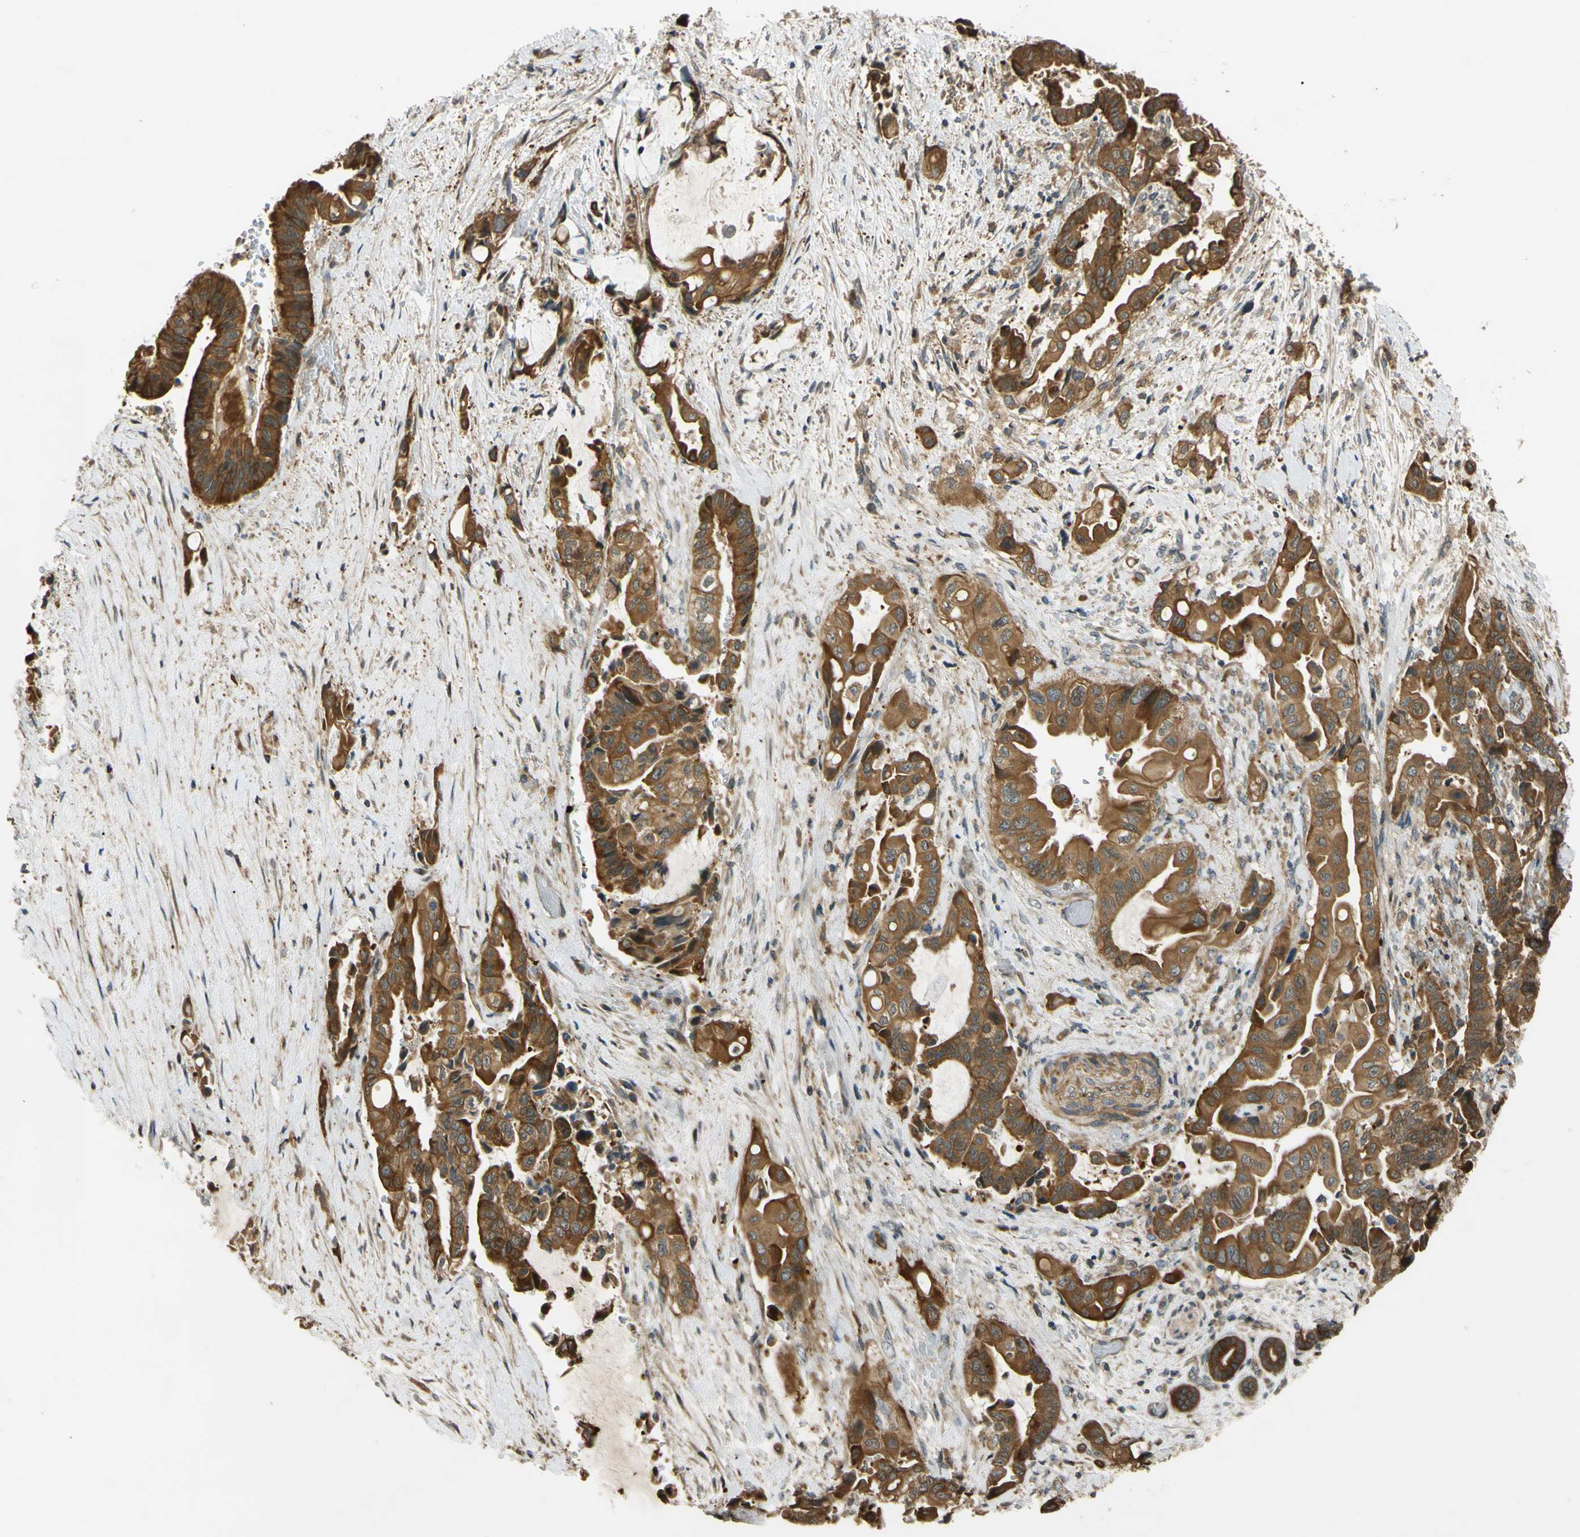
{"staining": {"intensity": "strong", "quantity": ">75%", "location": "cytoplasmic/membranous"}, "tissue": "liver cancer", "cell_type": "Tumor cells", "image_type": "cancer", "snomed": [{"axis": "morphology", "description": "Cholangiocarcinoma"}, {"axis": "topography", "description": "Liver"}], "caption": "This image displays liver cancer stained with IHC to label a protein in brown. The cytoplasmic/membranous of tumor cells show strong positivity for the protein. Nuclei are counter-stained blue.", "gene": "FLII", "patient": {"sex": "female", "age": 61}}